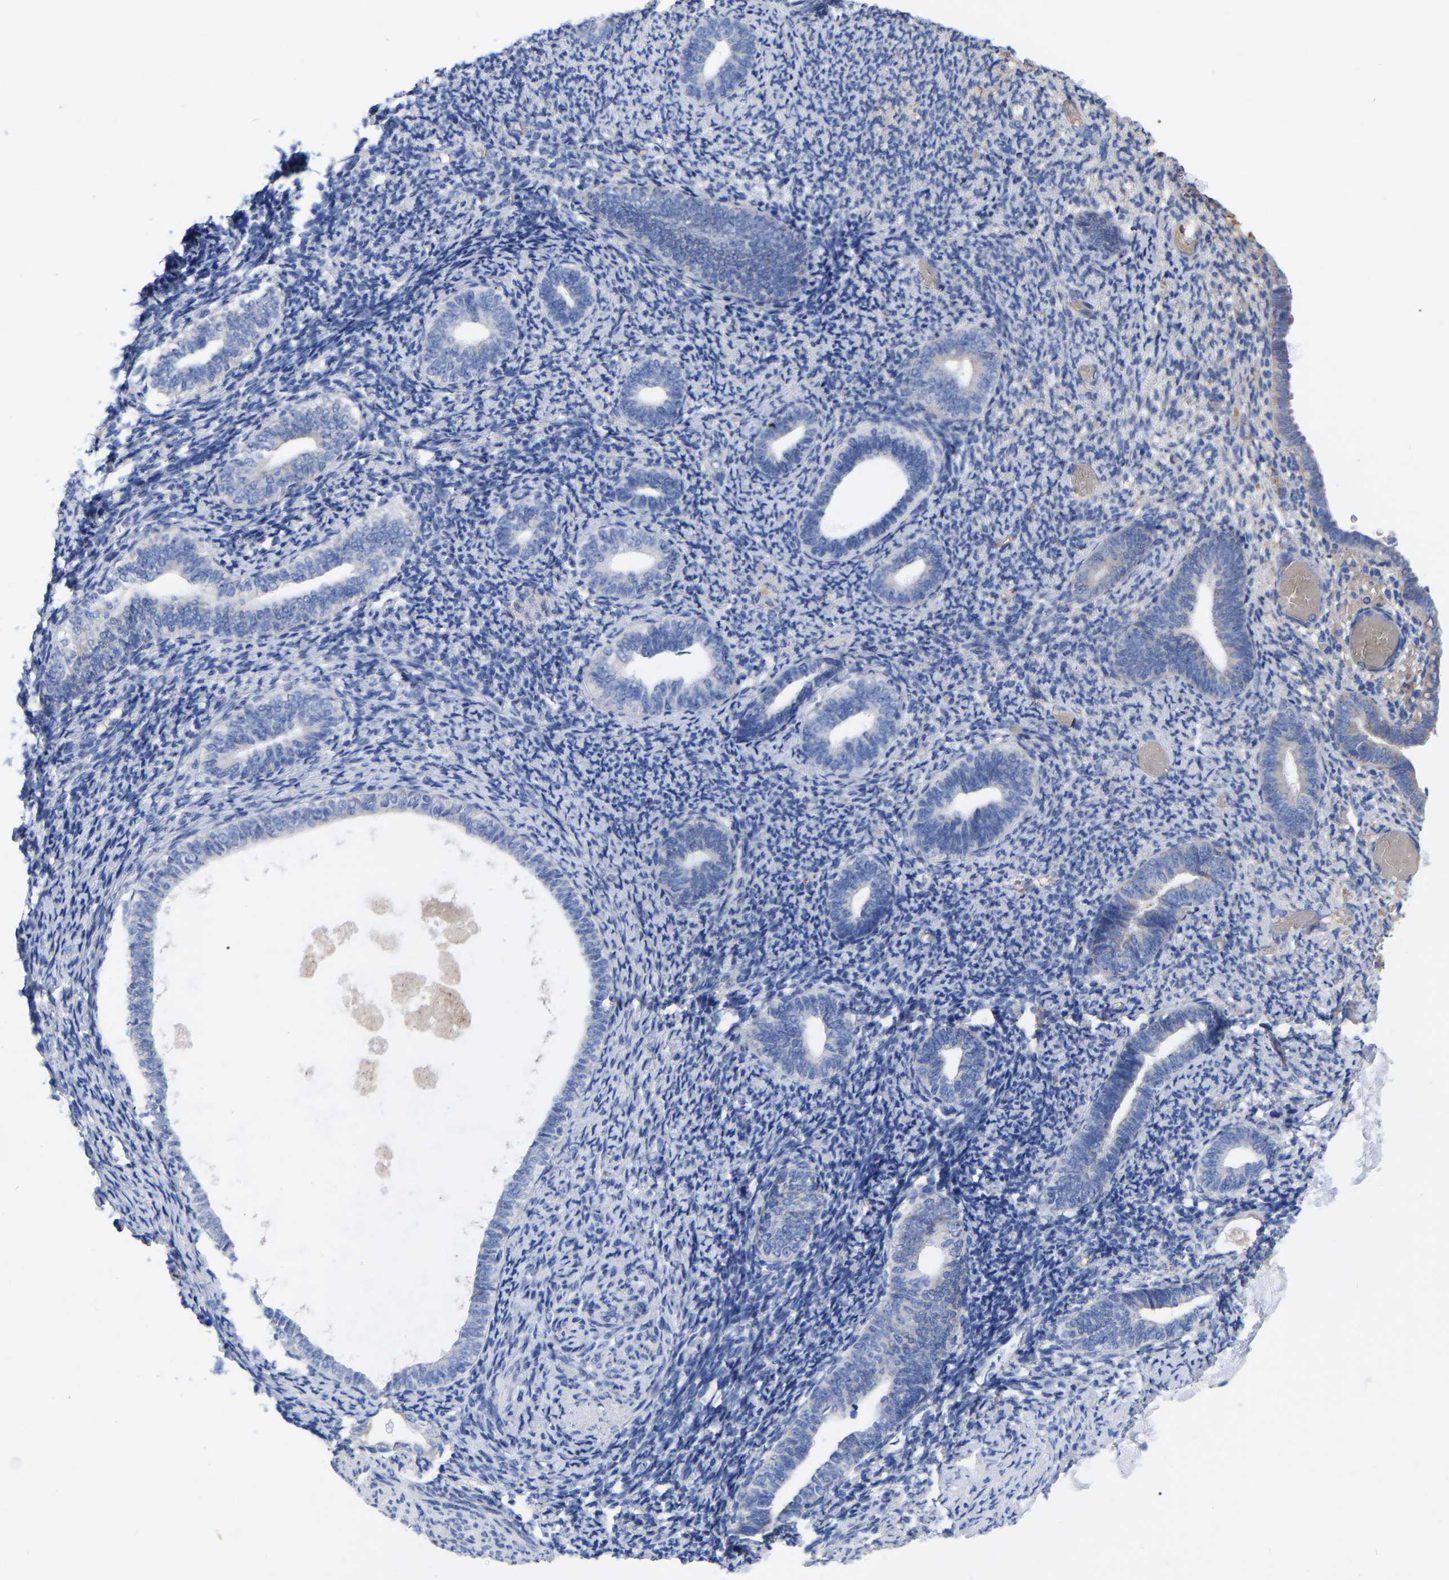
{"staining": {"intensity": "negative", "quantity": "none", "location": "none"}, "tissue": "endometrium", "cell_type": "Cells in endometrial stroma", "image_type": "normal", "snomed": [{"axis": "morphology", "description": "Normal tissue, NOS"}, {"axis": "topography", "description": "Endometrium"}], "caption": "Cells in endometrial stroma are negative for brown protein staining in normal endometrium. The staining is performed using DAB brown chromogen with nuclei counter-stained in using hematoxylin.", "gene": "GDF3", "patient": {"sex": "female", "age": 66}}